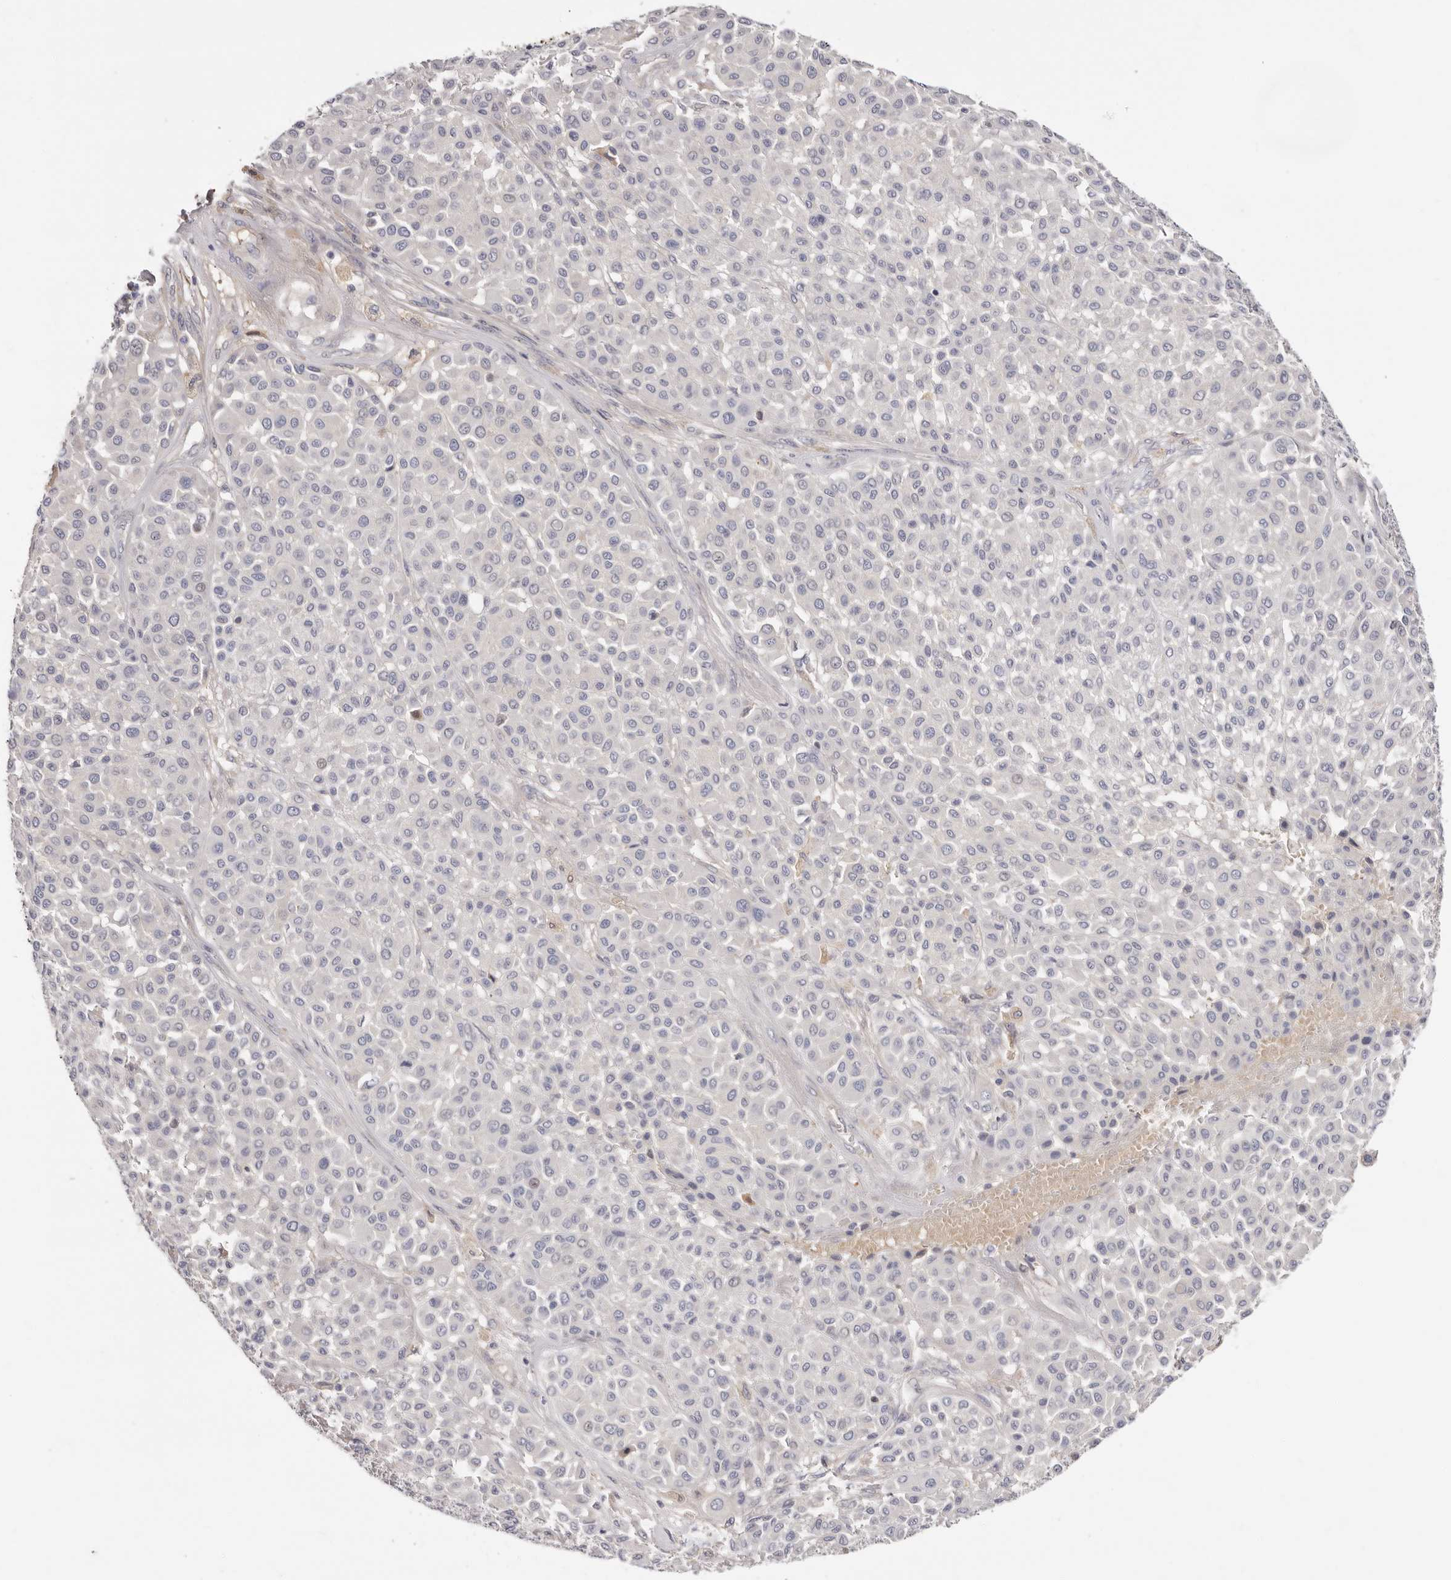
{"staining": {"intensity": "negative", "quantity": "none", "location": "none"}, "tissue": "melanoma", "cell_type": "Tumor cells", "image_type": "cancer", "snomed": [{"axis": "morphology", "description": "Malignant melanoma, Metastatic site"}, {"axis": "topography", "description": "Soft tissue"}], "caption": "Immunohistochemistry (IHC) photomicrograph of neoplastic tissue: human melanoma stained with DAB (3,3'-diaminobenzidine) reveals no significant protein expression in tumor cells.", "gene": "STK16", "patient": {"sex": "male", "age": 41}}